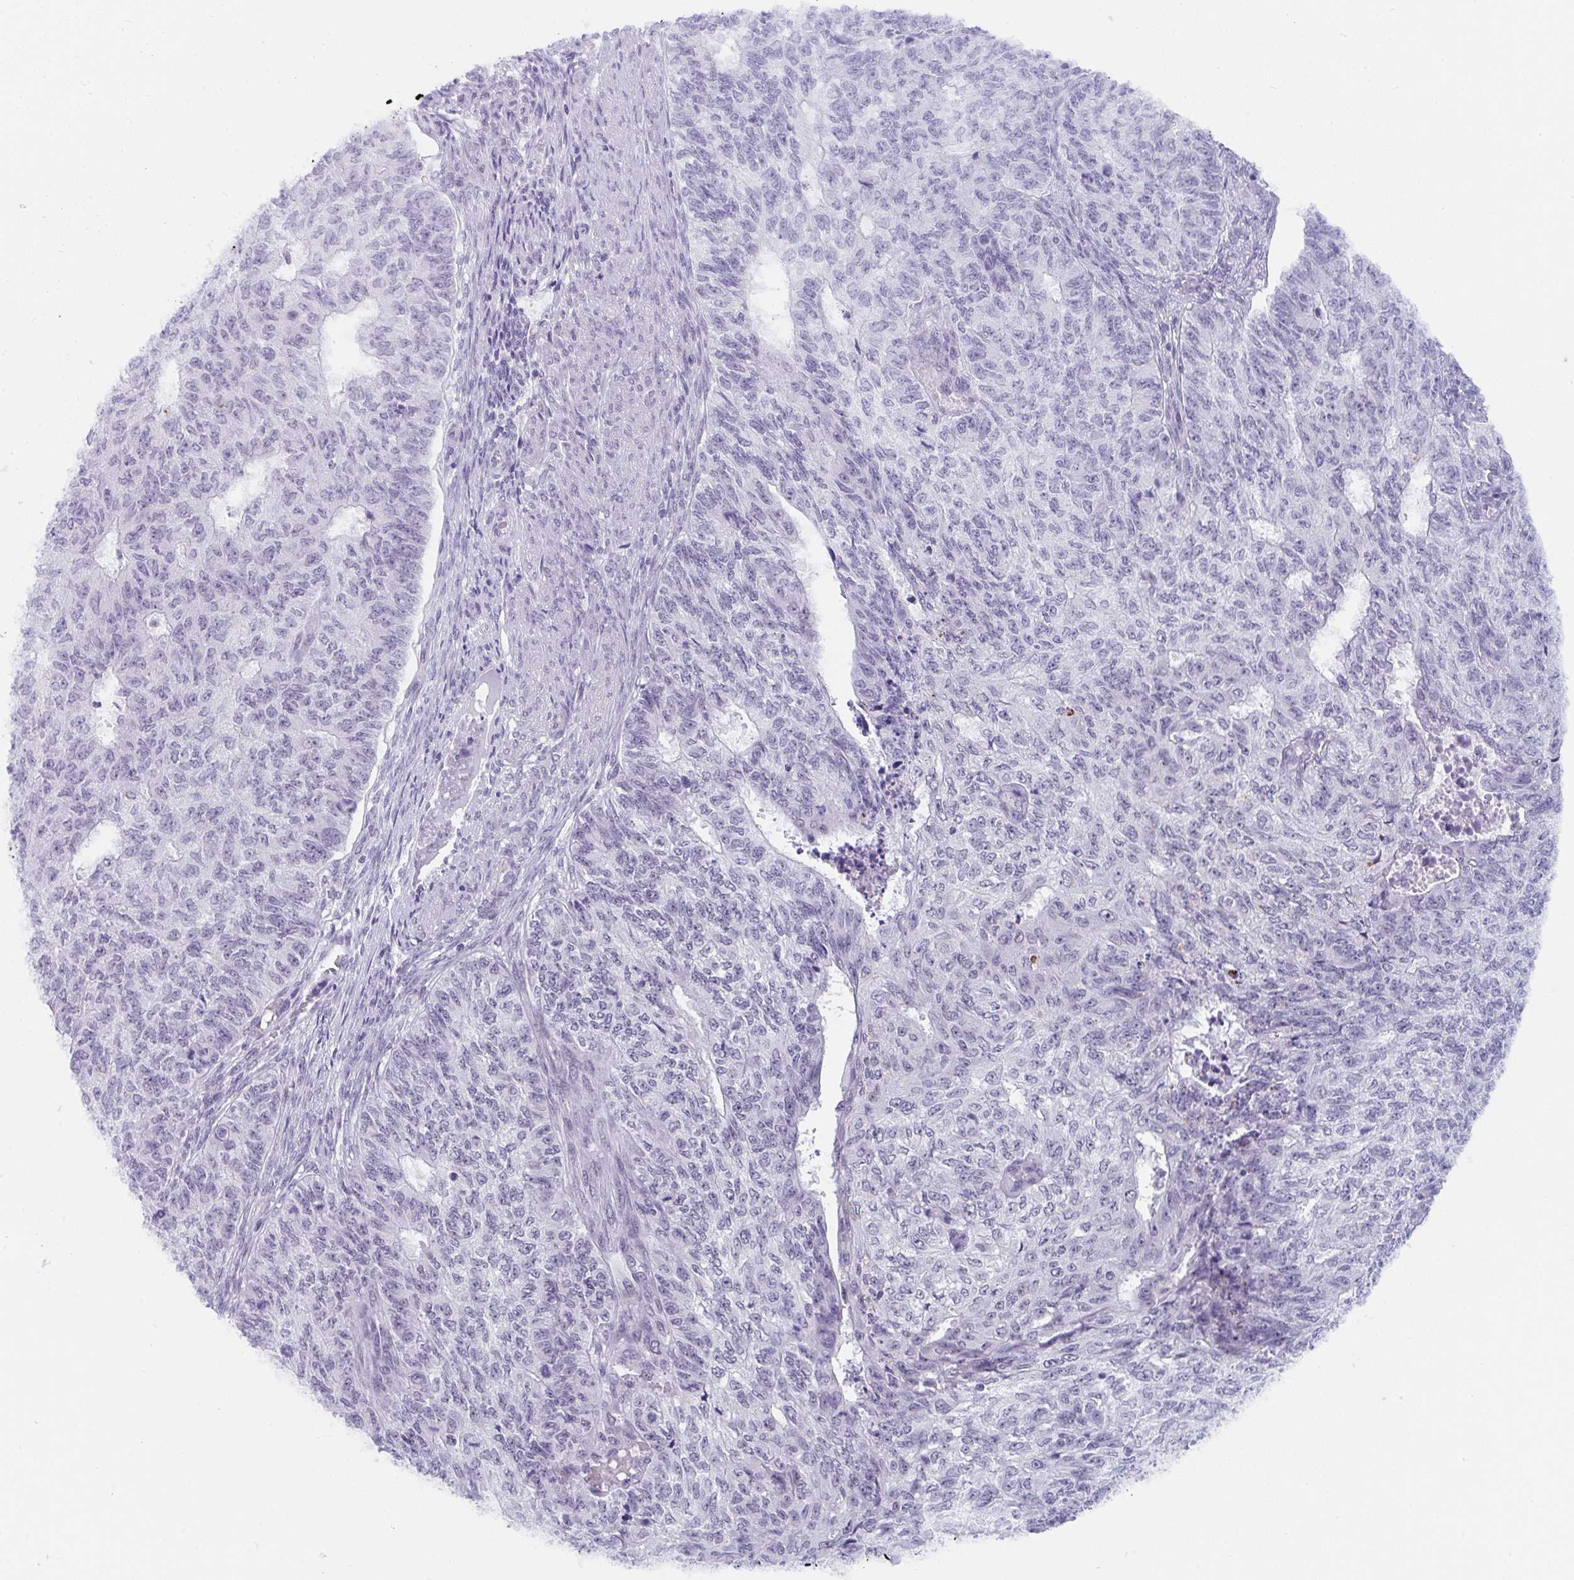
{"staining": {"intensity": "negative", "quantity": "none", "location": "none"}, "tissue": "endometrial cancer", "cell_type": "Tumor cells", "image_type": "cancer", "snomed": [{"axis": "morphology", "description": "Adenocarcinoma, NOS"}, {"axis": "topography", "description": "Endometrium"}], "caption": "The histopathology image shows no significant expression in tumor cells of adenocarcinoma (endometrial).", "gene": "CDK13", "patient": {"sex": "female", "age": 32}}